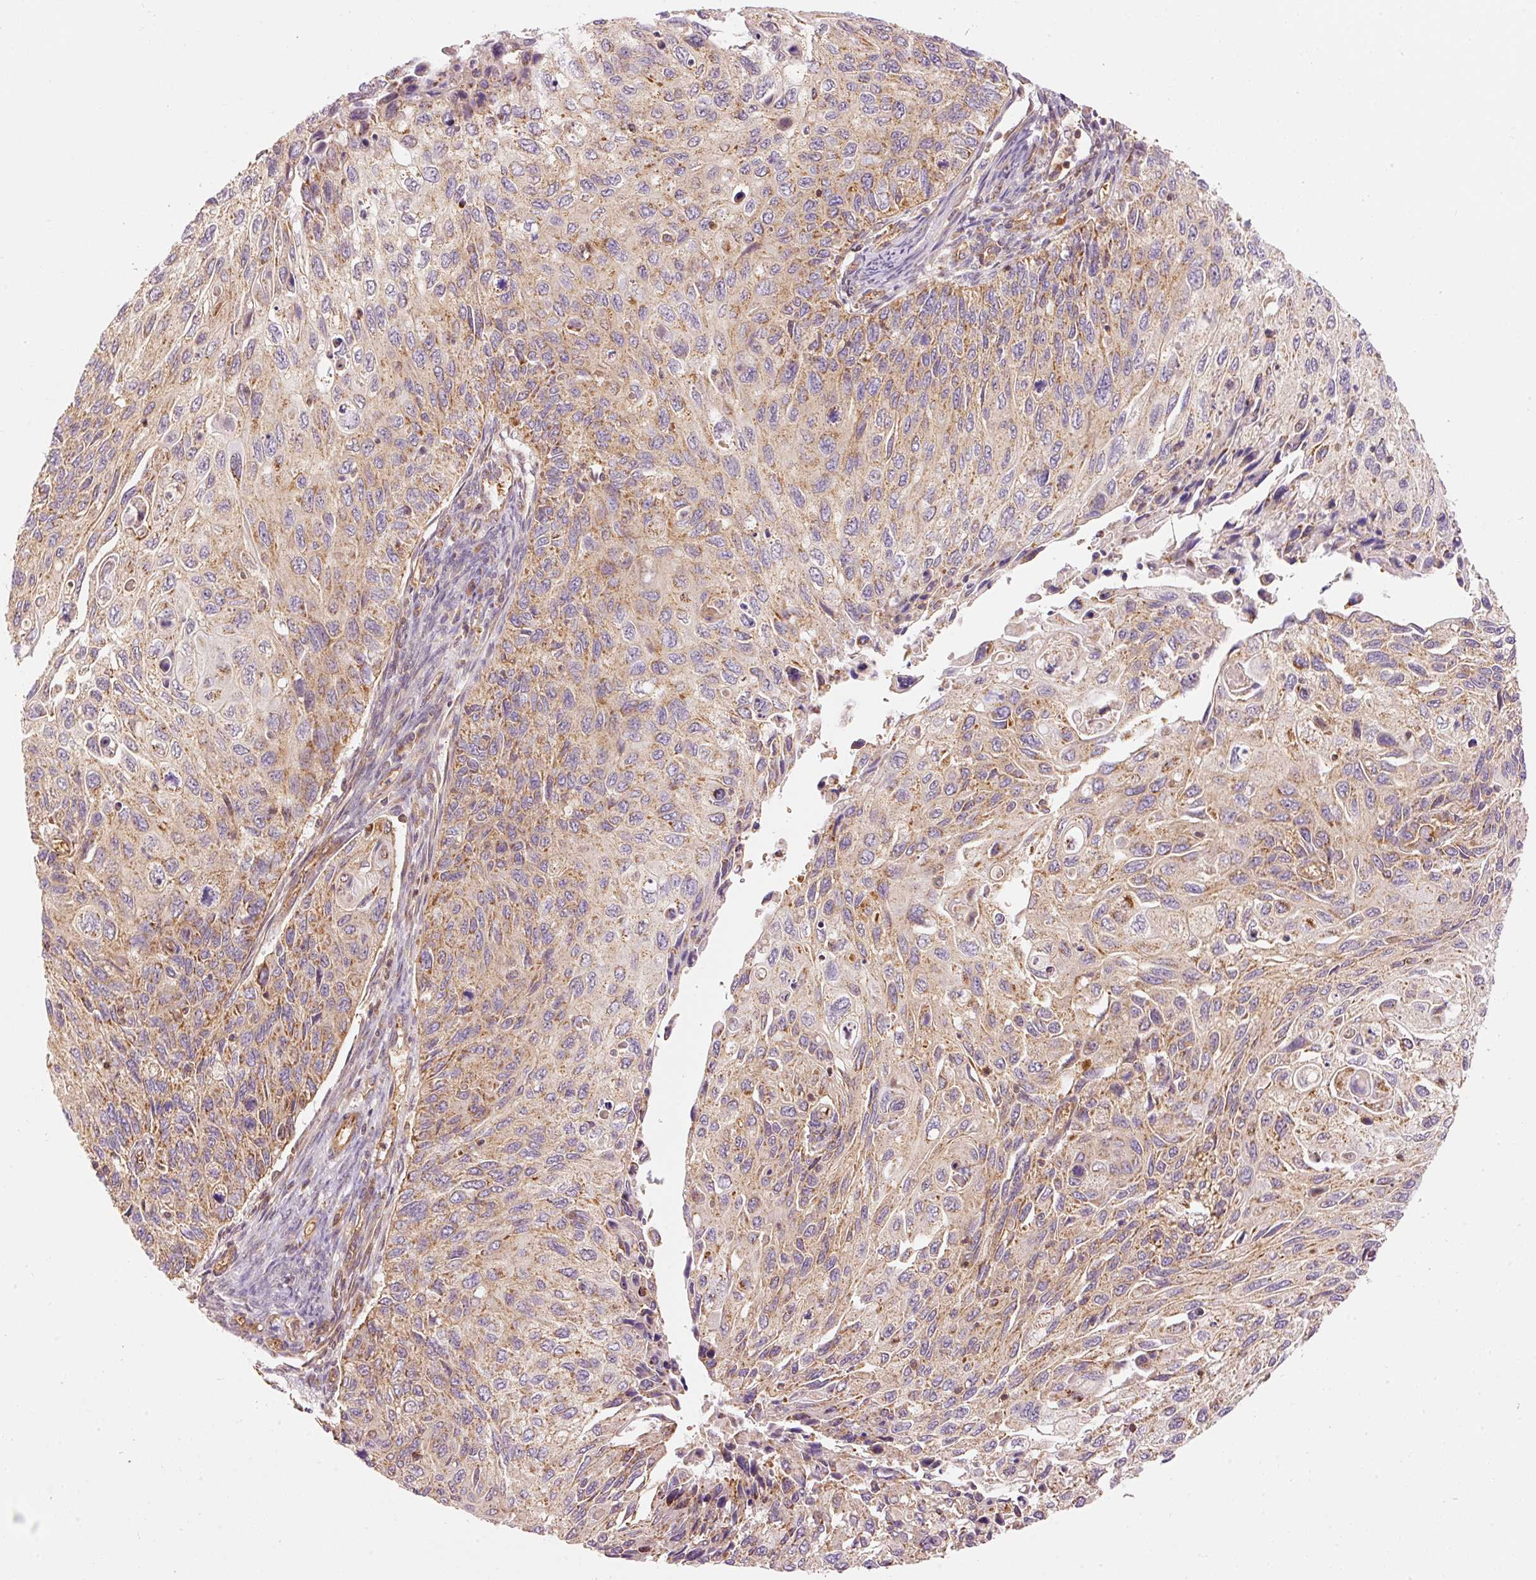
{"staining": {"intensity": "moderate", "quantity": ">75%", "location": "cytoplasmic/membranous"}, "tissue": "cervical cancer", "cell_type": "Tumor cells", "image_type": "cancer", "snomed": [{"axis": "morphology", "description": "Squamous cell carcinoma, NOS"}, {"axis": "topography", "description": "Cervix"}], "caption": "High-magnification brightfield microscopy of cervical cancer (squamous cell carcinoma) stained with DAB (3,3'-diaminobenzidine) (brown) and counterstained with hematoxylin (blue). tumor cells exhibit moderate cytoplasmic/membranous staining is appreciated in approximately>75% of cells.", "gene": "ADCY4", "patient": {"sex": "female", "age": 70}}